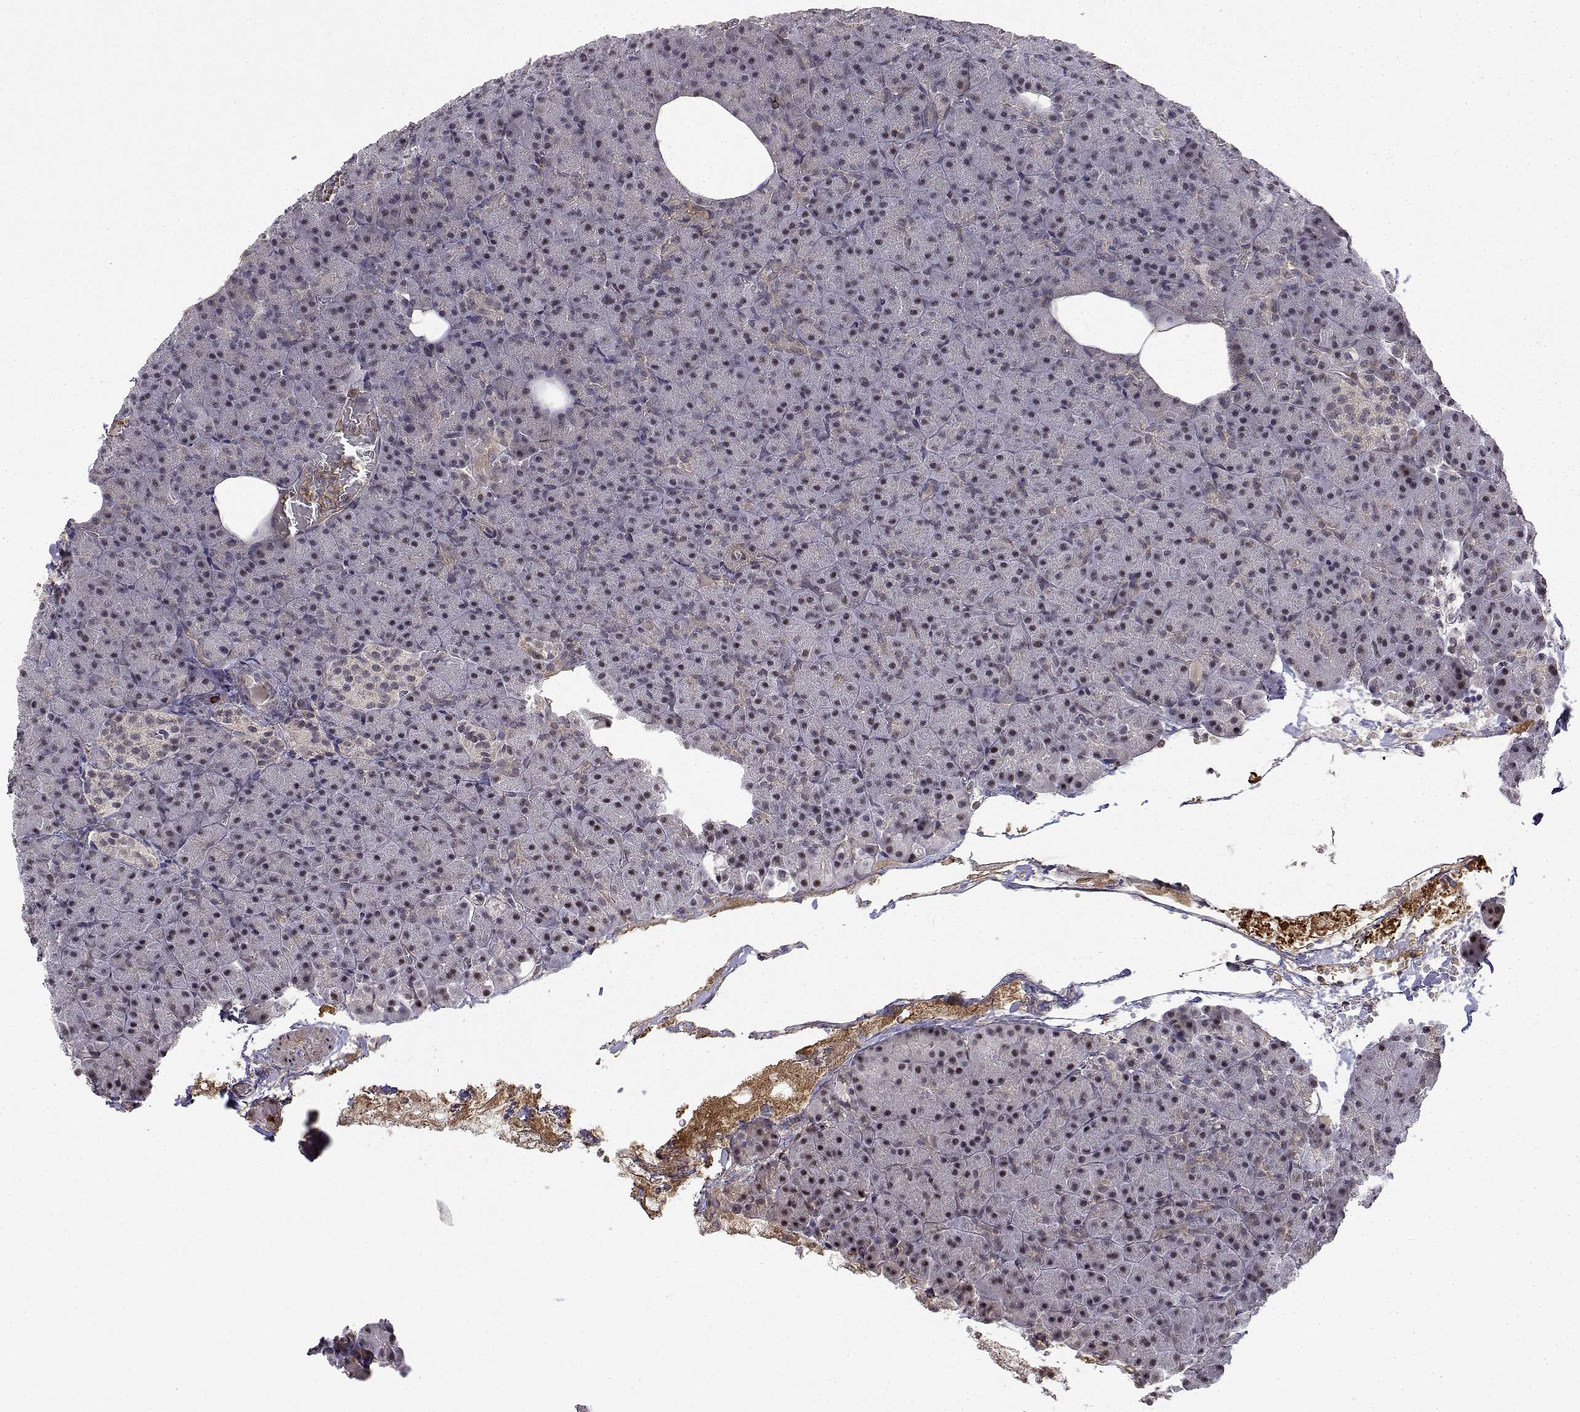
{"staining": {"intensity": "weak", "quantity": "25%-75%", "location": "nuclear"}, "tissue": "pancreas", "cell_type": "Exocrine glandular cells", "image_type": "normal", "snomed": [{"axis": "morphology", "description": "Normal tissue, NOS"}, {"axis": "topography", "description": "Pancreas"}], "caption": "Immunohistochemistry (IHC) (DAB (3,3'-diaminobenzidine)) staining of benign human pancreas reveals weak nuclear protein positivity in approximately 25%-75% of exocrine glandular cells. Nuclei are stained in blue.", "gene": "ITGA7", "patient": {"sex": "female", "age": 74}}